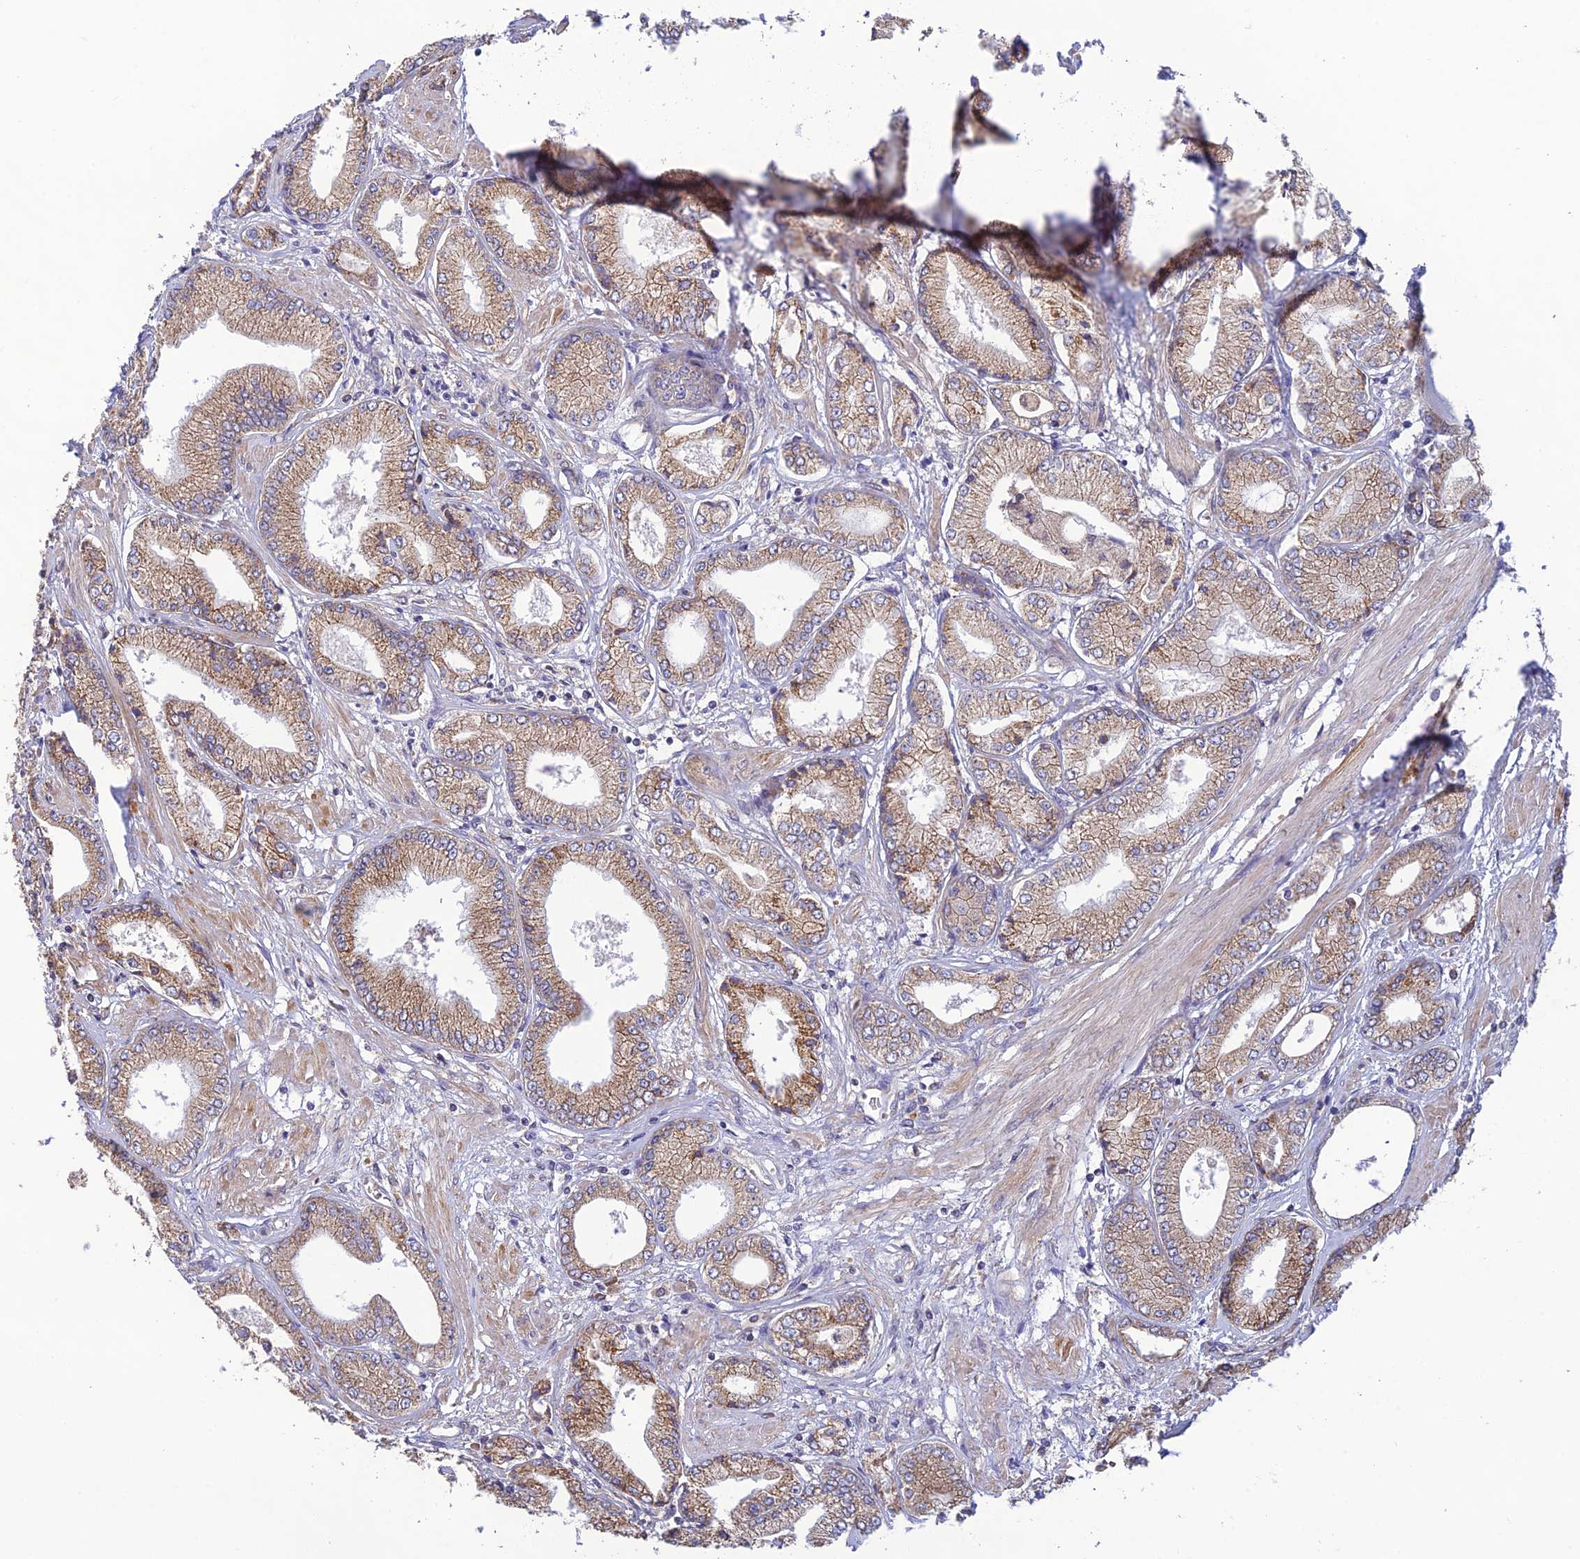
{"staining": {"intensity": "moderate", "quantity": ">75%", "location": "cytoplasmic/membranous"}, "tissue": "prostate cancer", "cell_type": "Tumor cells", "image_type": "cancer", "snomed": [{"axis": "morphology", "description": "Adenocarcinoma, Low grade"}, {"axis": "topography", "description": "Prostate"}], "caption": "Protein analysis of prostate cancer tissue exhibits moderate cytoplasmic/membranous expression in approximately >75% of tumor cells.", "gene": "MRNIP", "patient": {"sex": "male", "age": 60}}